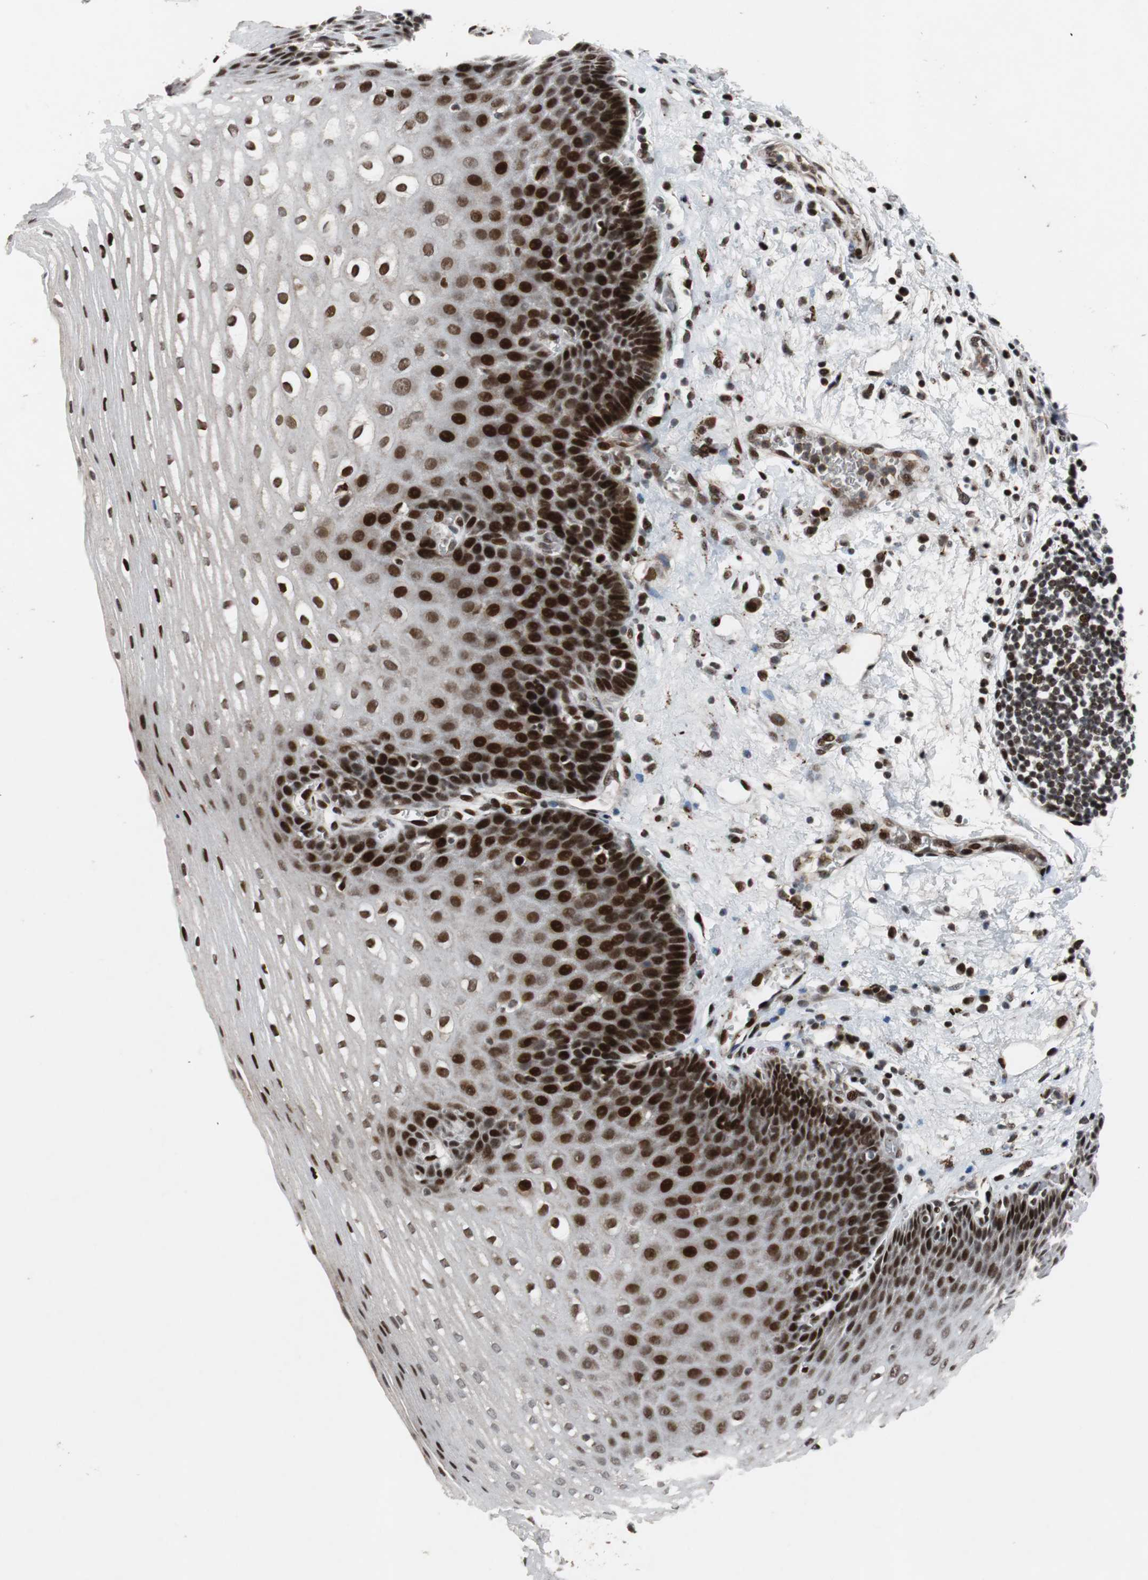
{"staining": {"intensity": "strong", "quantity": "25%-75%", "location": "nuclear"}, "tissue": "esophagus", "cell_type": "Squamous epithelial cells", "image_type": "normal", "snomed": [{"axis": "morphology", "description": "Normal tissue, NOS"}, {"axis": "topography", "description": "Esophagus"}], "caption": "IHC staining of unremarkable esophagus, which reveals high levels of strong nuclear positivity in about 25%-75% of squamous epithelial cells indicating strong nuclear protein expression. The staining was performed using DAB (brown) for protein detection and nuclei were counterstained in hematoxylin (blue).", "gene": "NBL1", "patient": {"sex": "male", "age": 48}}